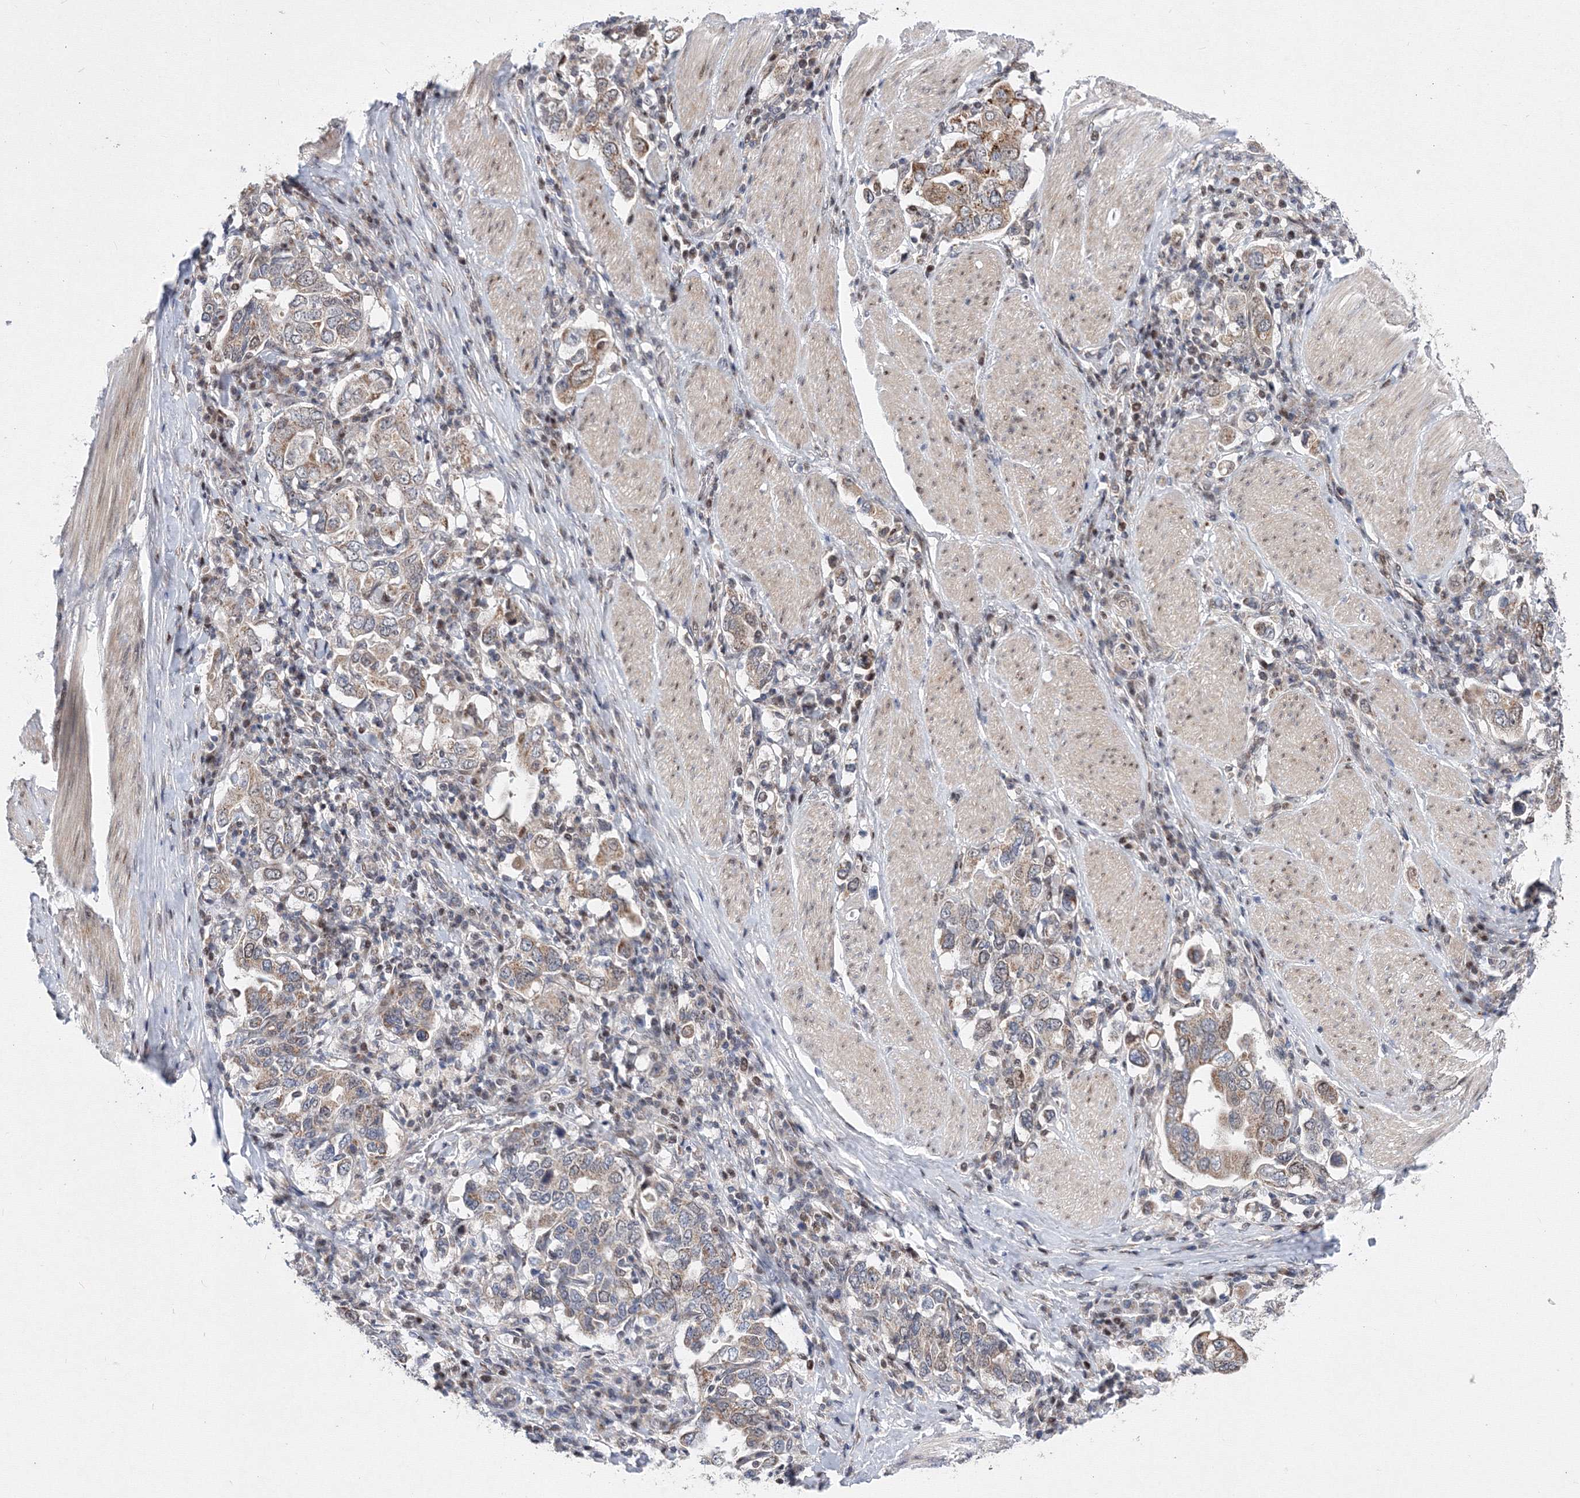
{"staining": {"intensity": "moderate", "quantity": ">75%", "location": "cytoplasmic/membranous"}, "tissue": "stomach cancer", "cell_type": "Tumor cells", "image_type": "cancer", "snomed": [{"axis": "morphology", "description": "Adenocarcinoma, NOS"}, {"axis": "topography", "description": "Stomach, upper"}], "caption": "Immunohistochemistry image of stomach cancer stained for a protein (brown), which displays medium levels of moderate cytoplasmic/membranous expression in about >75% of tumor cells.", "gene": "GPN1", "patient": {"sex": "male", "age": 62}}